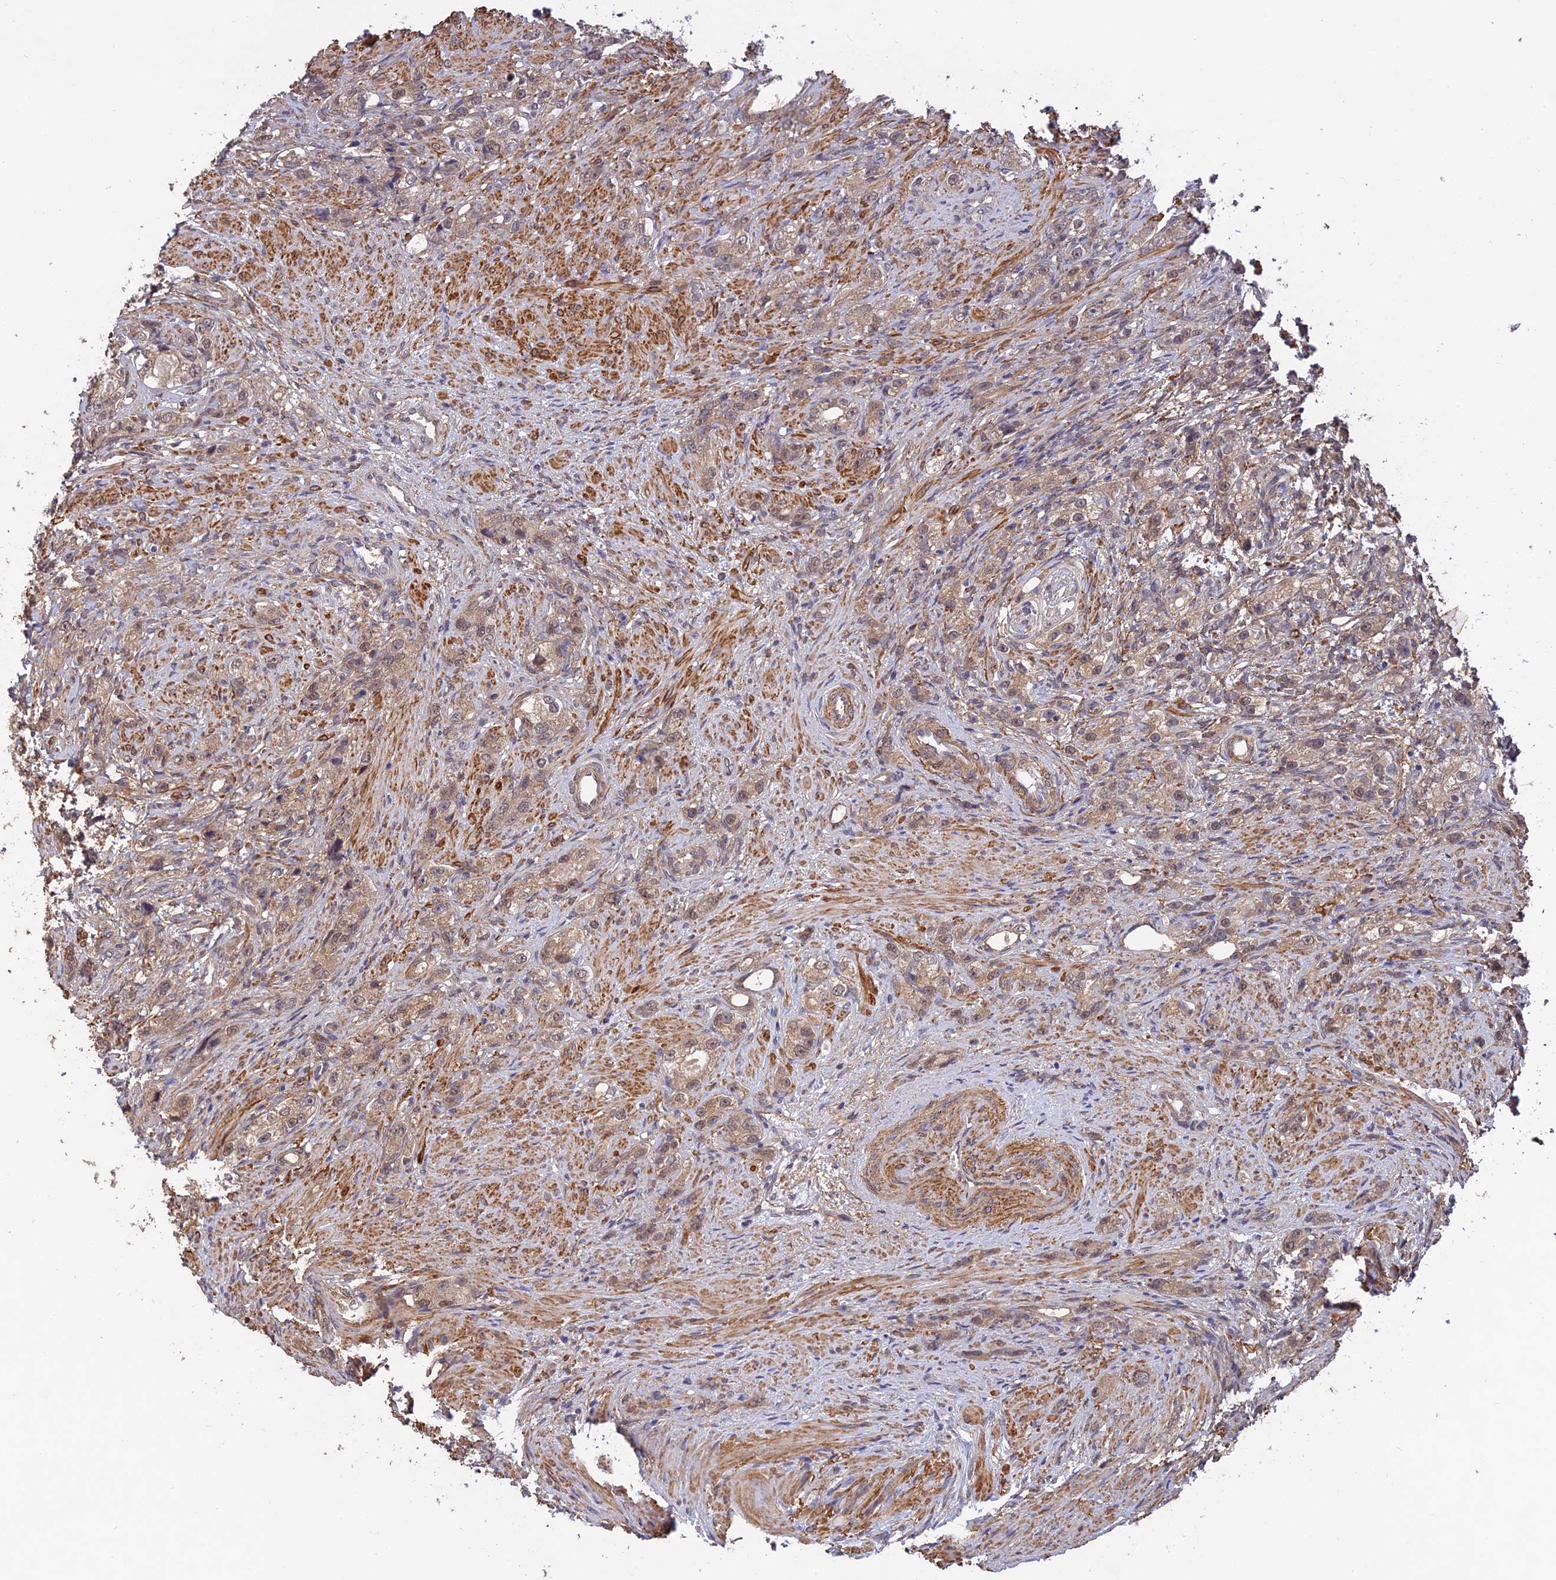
{"staining": {"intensity": "weak", "quantity": ">75%", "location": "cytoplasmic/membranous,nuclear"}, "tissue": "prostate cancer", "cell_type": "Tumor cells", "image_type": "cancer", "snomed": [{"axis": "morphology", "description": "Adenocarcinoma, High grade"}, {"axis": "topography", "description": "Prostate"}], "caption": "This is an image of immunohistochemistry (IHC) staining of prostate cancer (adenocarcinoma (high-grade)), which shows weak staining in the cytoplasmic/membranous and nuclear of tumor cells.", "gene": "PAGR1", "patient": {"sex": "male", "age": 63}}